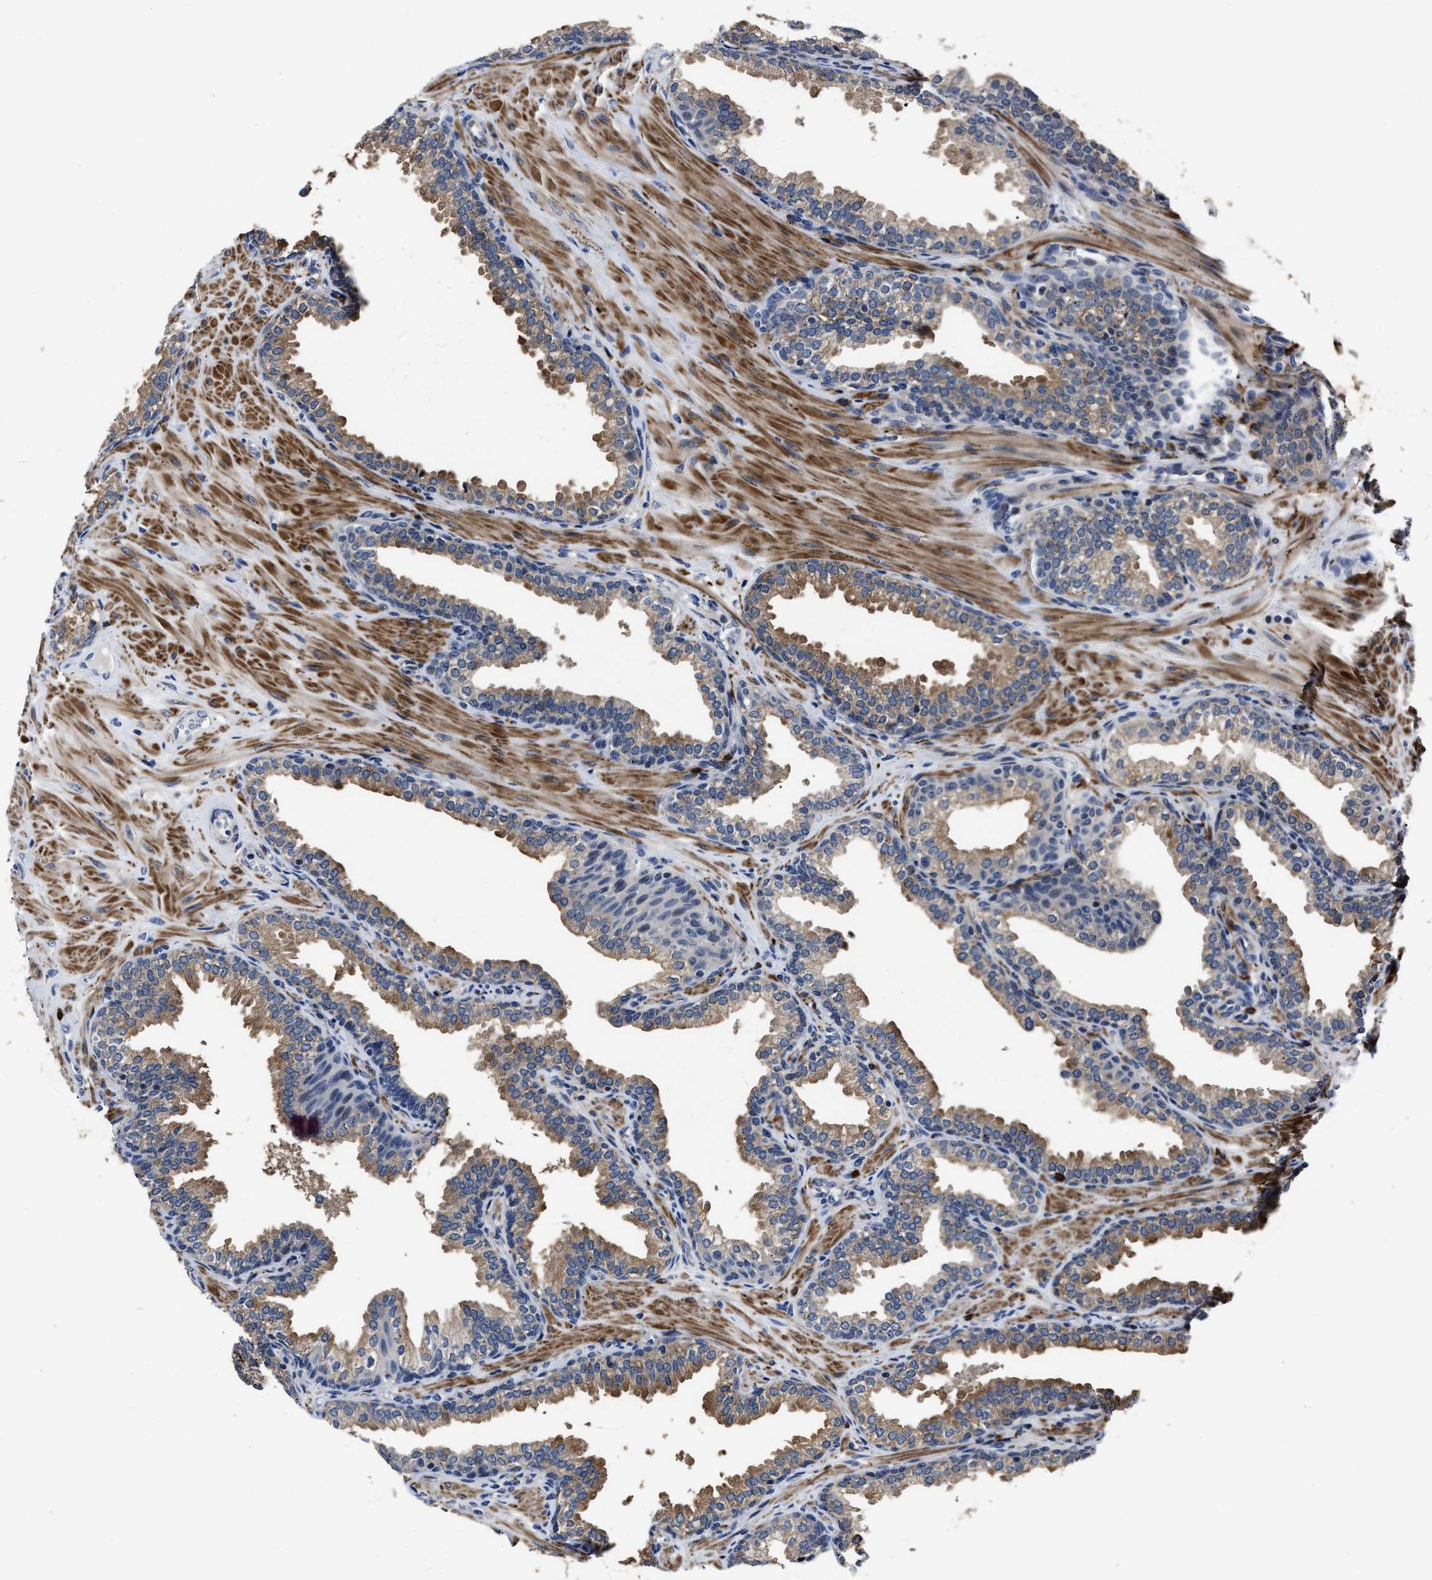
{"staining": {"intensity": "moderate", "quantity": "<25%", "location": "cytoplasmic/membranous"}, "tissue": "prostate cancer", "cell_type": "Tumor cells", "image_type": "cancer", "snomed": [{"axis": "morphology", "description": "Adenocarcinoma, High grade"}, {"axis": "topography", "description": "Prostate"}], "caption": "Immunohistochemistry staining of prostate cancer (high-grade adenocarcinoma), which shows low levels of moderate cytoplasmic/membranous staining in approximately <25% of tumor cells indicating moderate cytoplasmic/membranous protein staining. The staining was performed using DAB (brown) for protein detection and nuclei were counterstained in hematoxylin (blue).", "gene": "RSBN1L", "patient": {"sex": "male", "age": 52}}